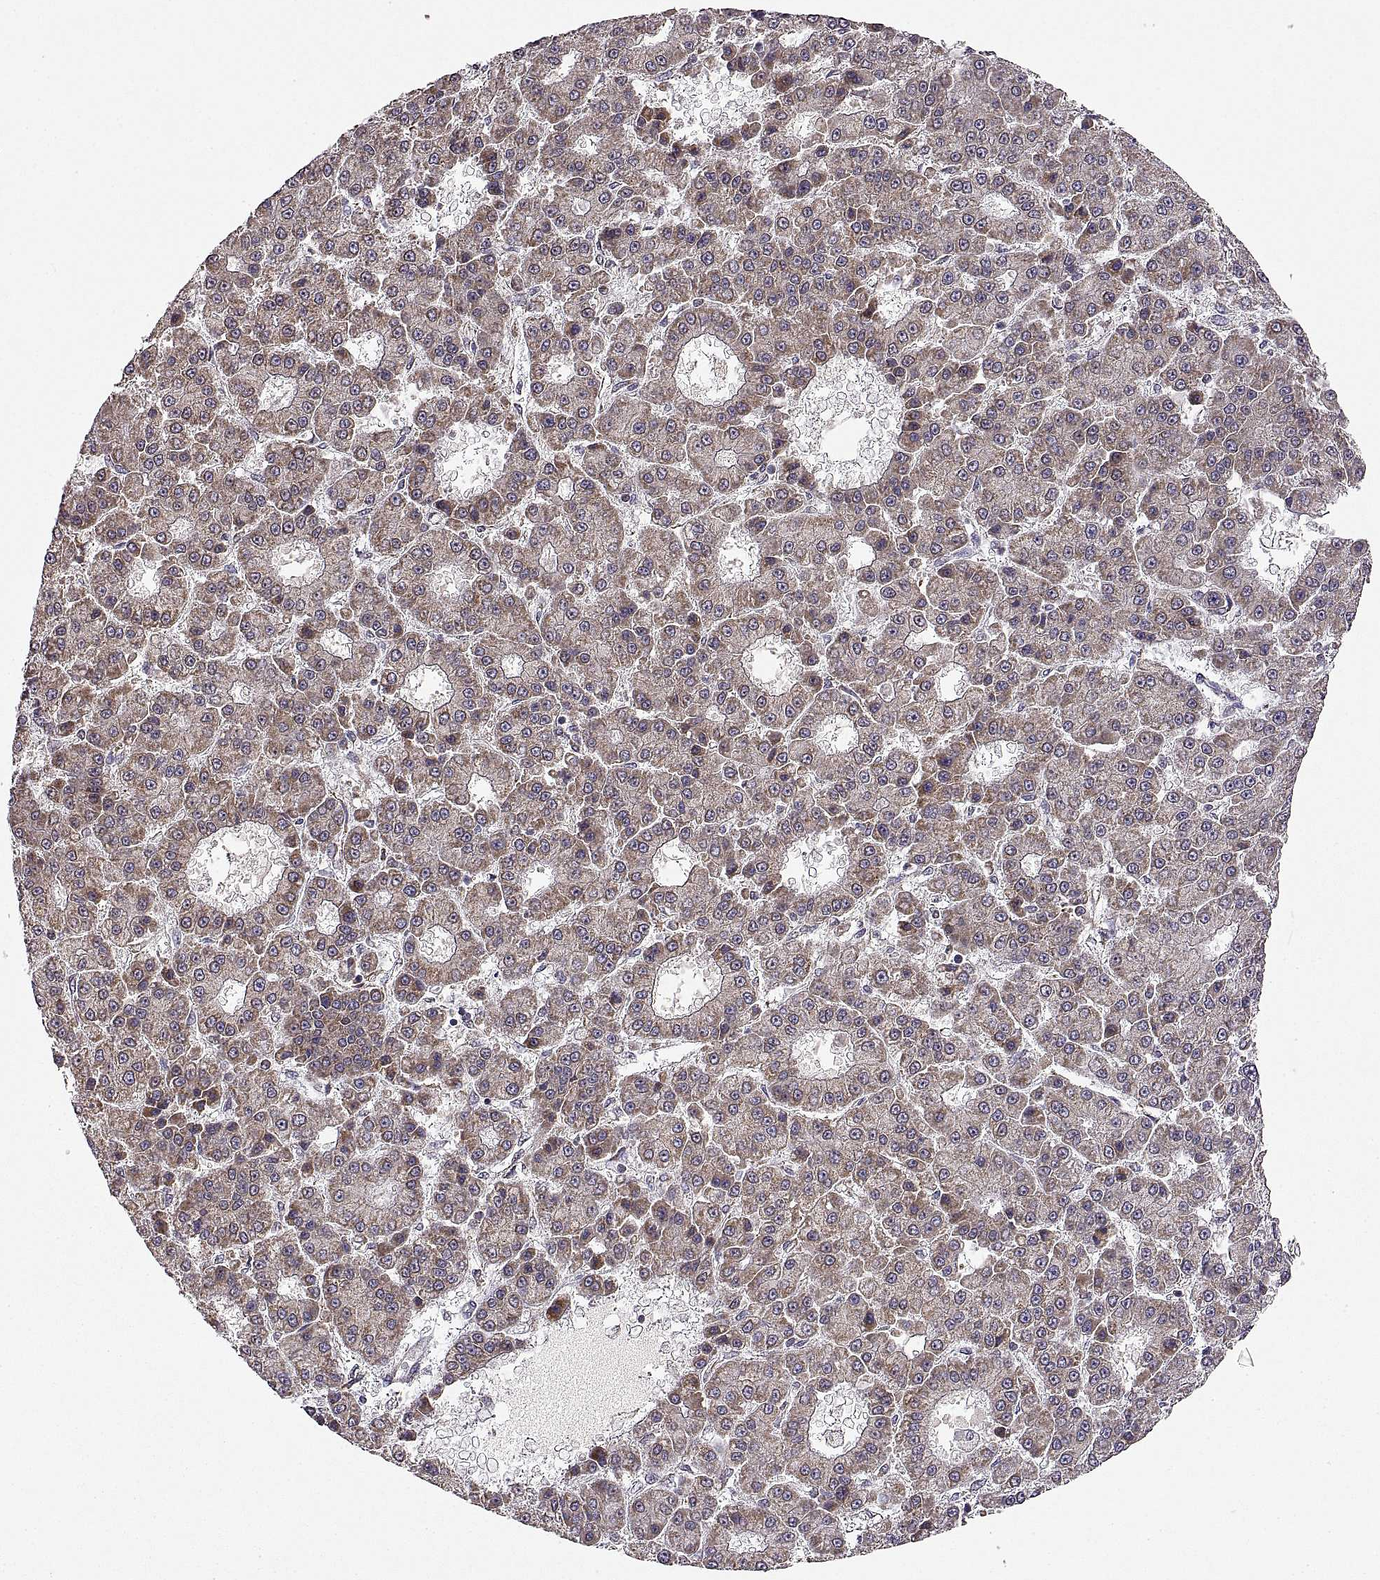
{"staining": {"intensity": "weak", "quantity": ">75%", "location": "cytoplasmic/membranous"}, "tissue": "liver cancer", "cell_type": "Tumor cells", "image_type": "cancer", "snomed": [{"axis": "morphology", "description": "Carcinoma, Hepatocellular, NOS"}, {"axis": "topography", "description": "Liver"}], "caption": "DAB (3,3'-diaminobenzidine) immunohistochemical staining of human liver cancer (hepatocellular carcinoma) reveals weak cytoplasmic/membranous protein expression in approximately >75% of tumor cells. Using DAB (brown) and hematoxylin (blue) stains, captured at high magnification using brightfield microscopy.", "gene": "MANBAL", "patient": {"sex": "male", "age": 70}}